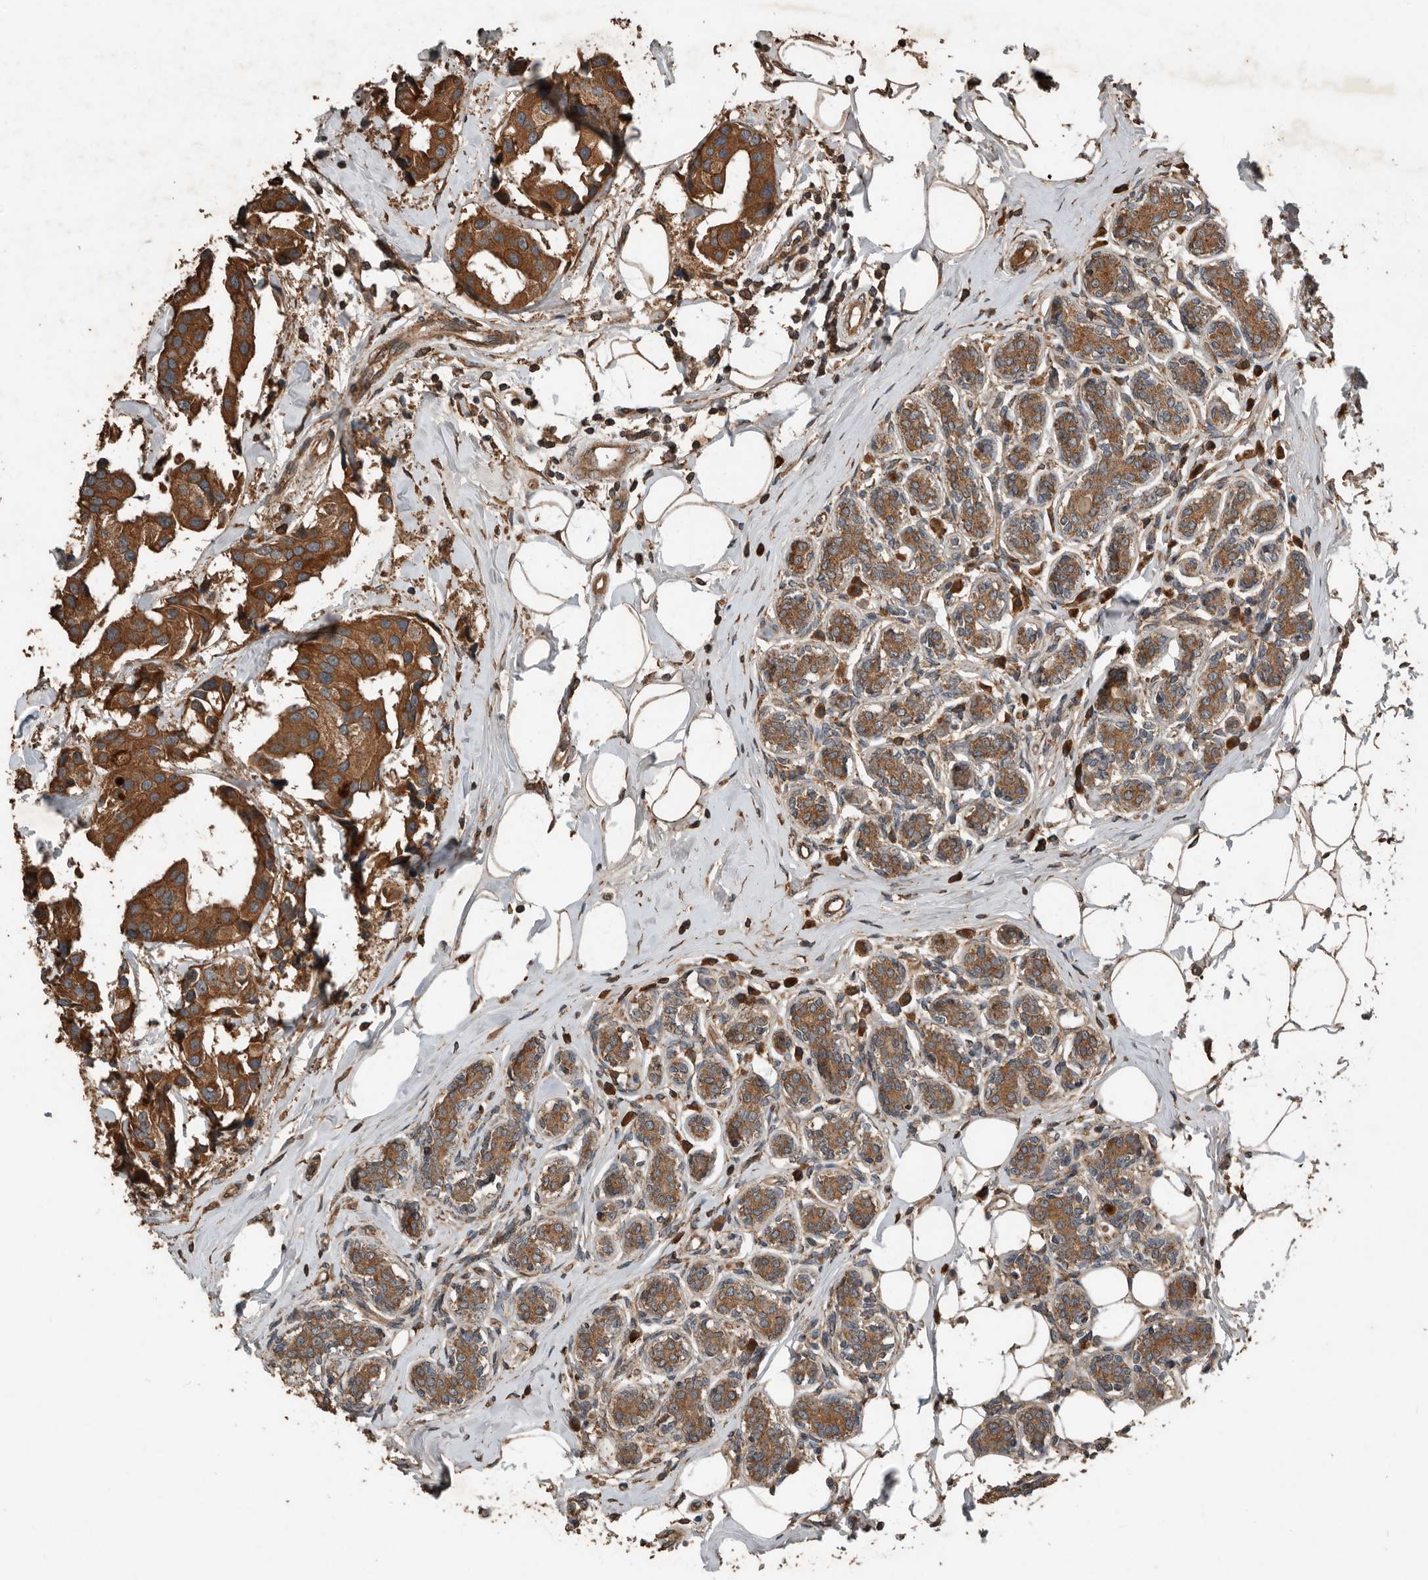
{"staining": {"intensity": "strong", "quantity": ">75%", "location": "cytoplasmic/membranous"}, "tissue": "breast cancer", "cell_type": "Tumor cells", "image_type": "cancer", "snomed": [{"axis": "morphology", "description": "Normal tissue, NOS"}, {"axis": "morphology", "description": "Duct carcinoma"}, {"axis": "topography", "description": "Breast"}], "caption": "An immunohistochemistry (IHC) histopathology image of neoplastic tissue is shown. Protein staining in brown highlights strong cytoplasmic/membranous positivity in breast infiltrating ductal carcinoma within tumor cells.", "gene": "RNF207", "patient": {"sex": "female", "age": 39}}